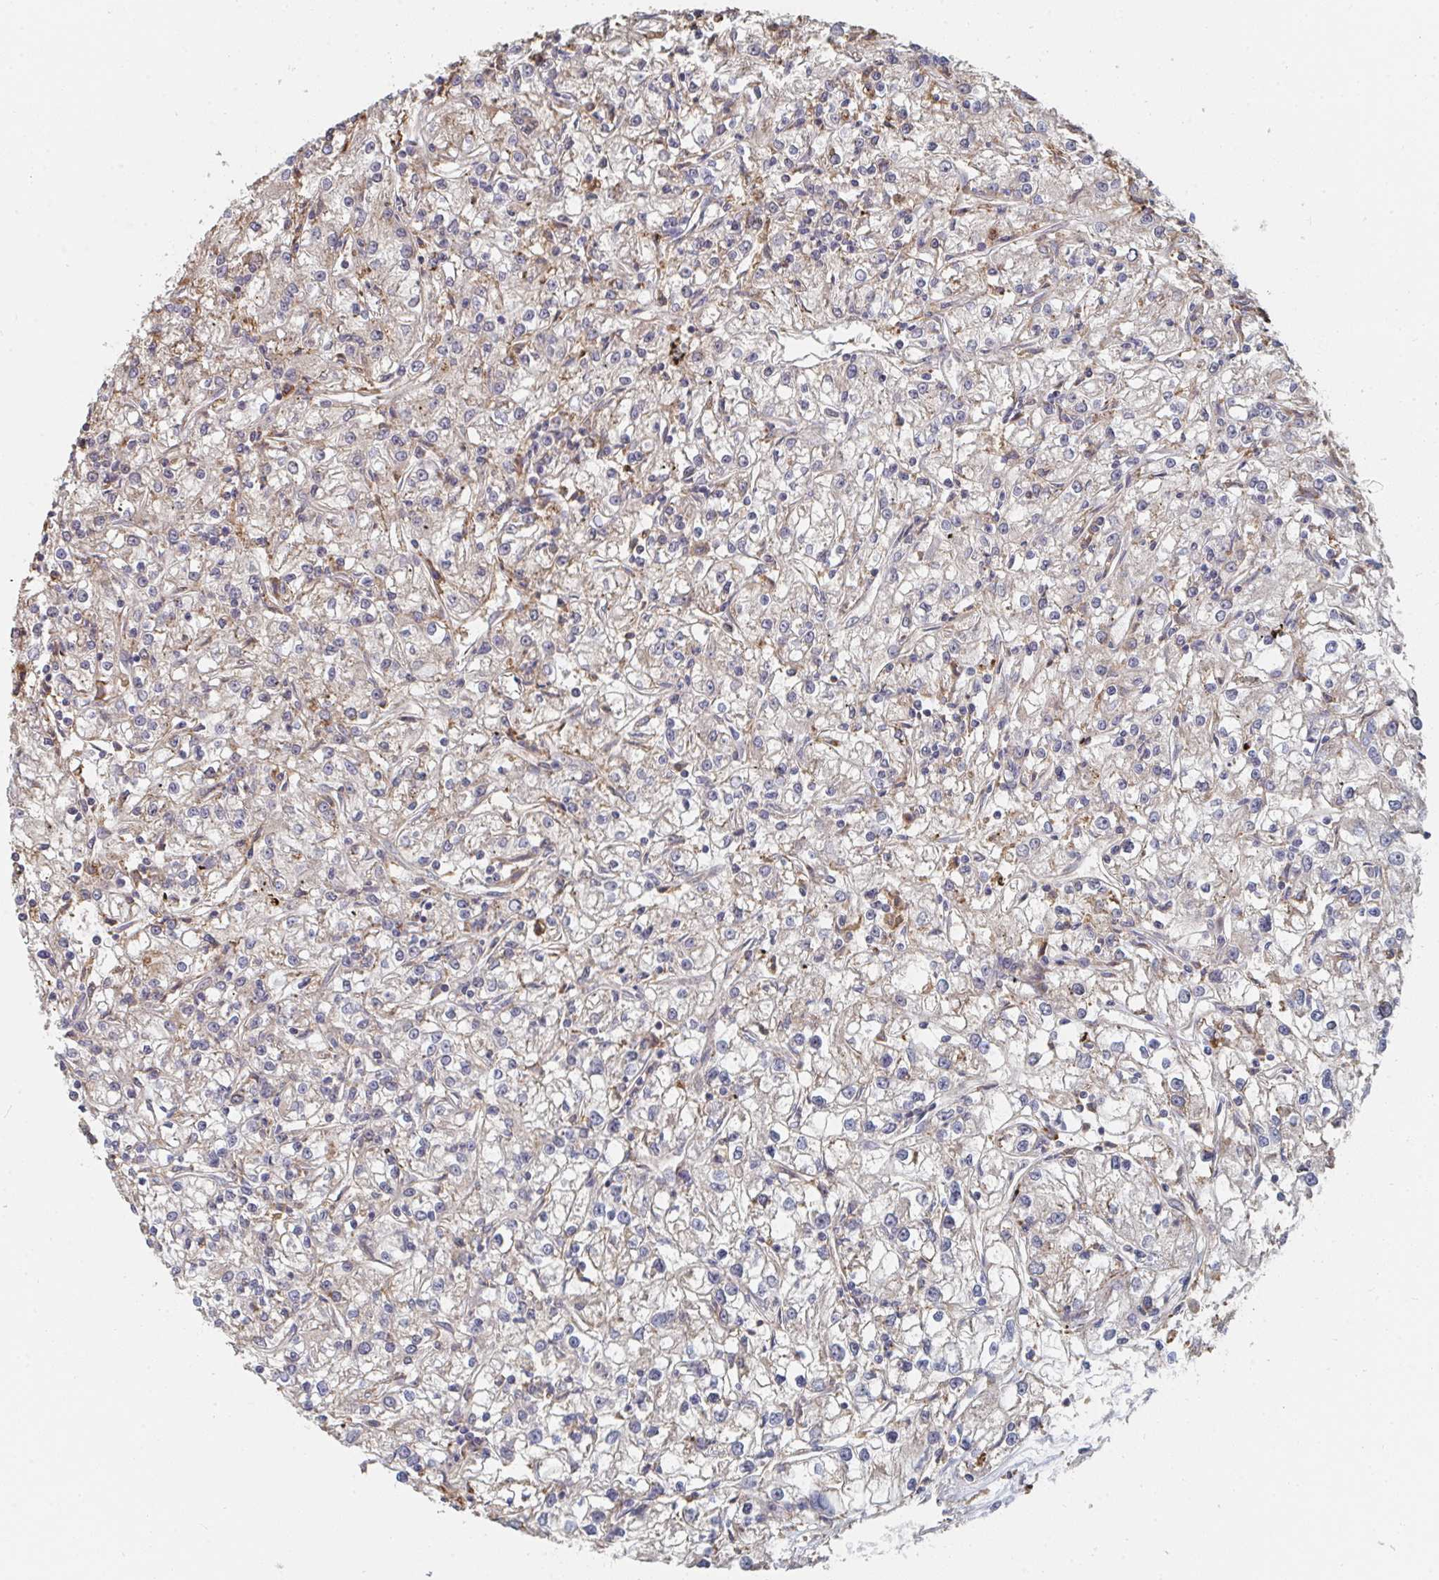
{"staining": {"intensity": "negative", "quantity": "none", "location": "none"}, "tissue": "renal cancer", "cell_type": "Tumor cells", "image_type": "cancer", "snomed": [{"axis": "morphology", "description": "Adenocarcinoma, NOS"}, {"axis": "topography", "description": "Kidney"}], "caption": "IHC histopathology image of renal adenocarcinoma stained for a protein (brown), which displays no positivity in tumor cells. Brightfield microscopy of IHC stained with DAB (3,3'-diaminobenzidine) (brown) and hematoxylin (blue), captured at high magnification.", "gene": "PTEN", "patient": {"sex": "female", "age": 59}}